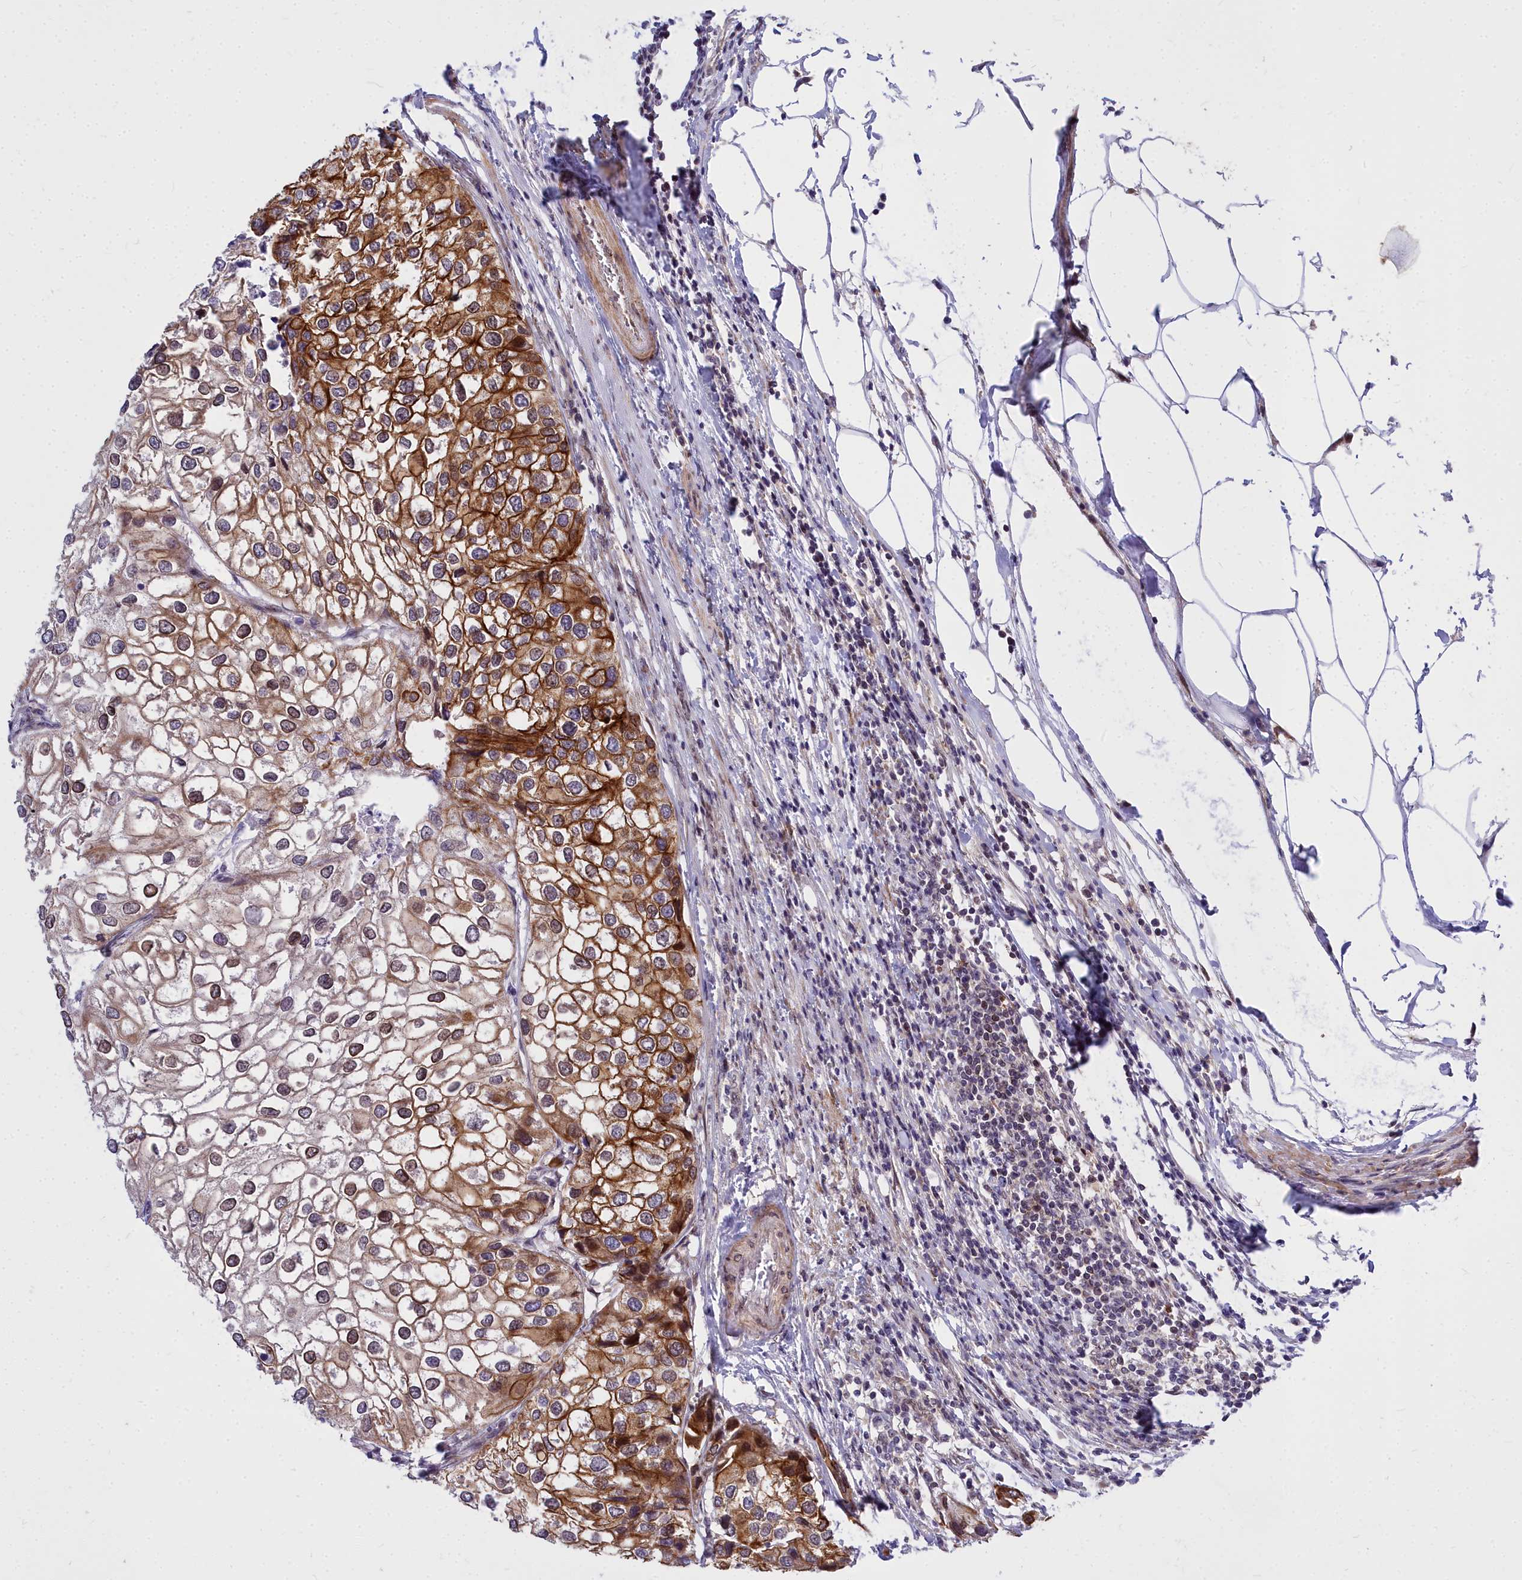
{"staining": {"intensity": "moderate", "quantity": "25%-75%", "location": "cytoplasmic/membranous,nuclear"}, "tissue": "urothelial cancer", "cell_type": "Tumor cells", "image_type": "cancer", "snomed": [{"axis": "morphology", "description": "Urothelial carcinoma, High grade"}, {"axis": "topography", "description": "Urinary bladder"}], "caption": "Human urothelial cancer stained with a brown dye demonstrates moderate cytoplasmic/membranous and nuclear positive positivity in about 25%-75% of tumor cells.", "gene": "ABCB8", "patient": {"sex": "male", "age": 64}}